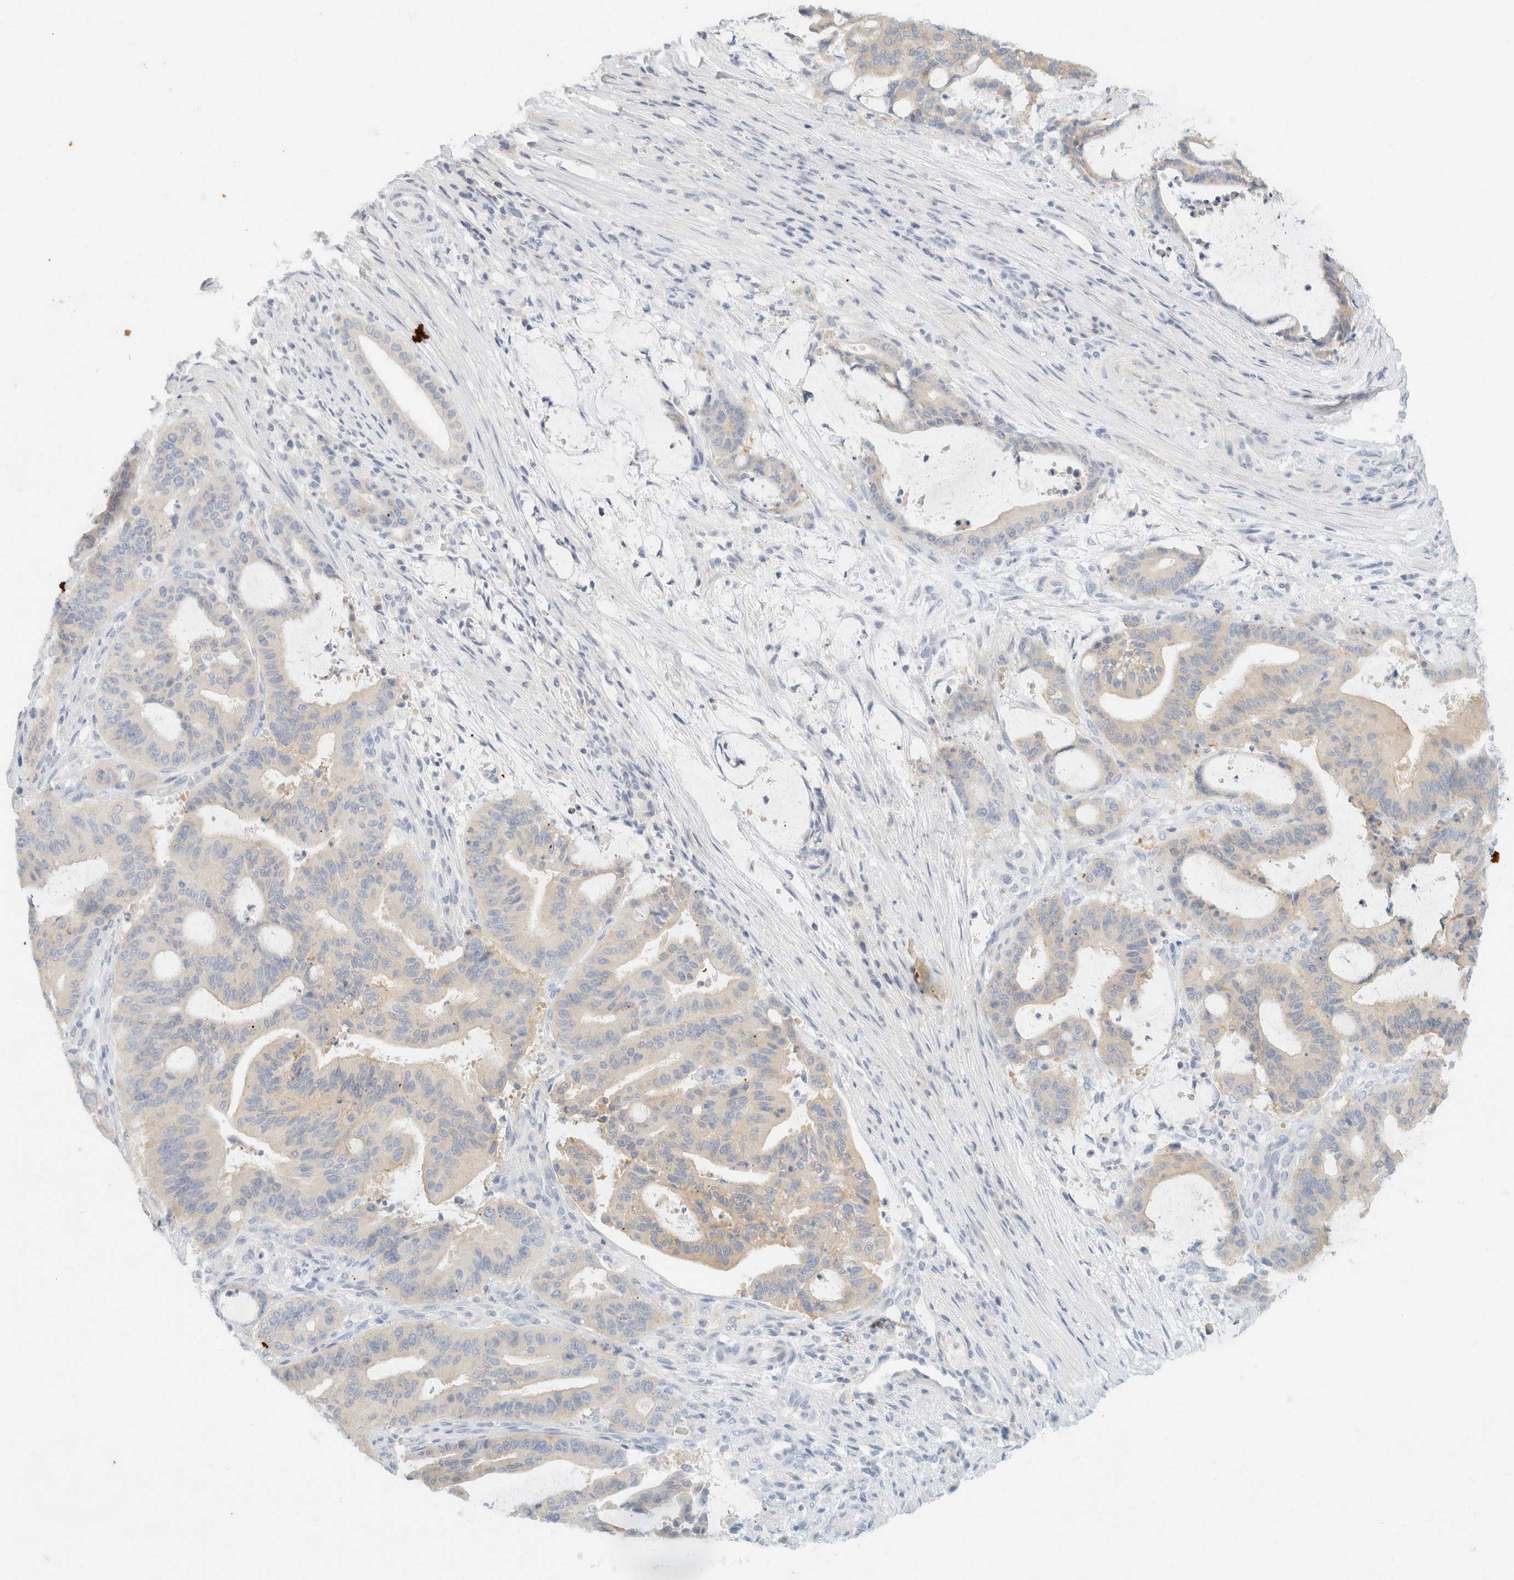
{"staining": {"intensity": "weak", "quantity": "<25%", "location": "cytoplasmic/membranous"}, "tissue": "liver cancer", "cell_type": "Tumor cells", "image_type": "cancer", "snomed": [{"axis": "morphology", "description": "Normal tissue, NOS"}, {"axis": "morphology", "description": "Cholangiocarcinoma"}, {"axis": "topography", "description": "Liver"}, {"axis": "topography", "description": "Peripheral nerve tissue"}], "caption": "Immunohistochemistry photomicrograph of human liver cancer stained for a protein (brown), which displays no staining in tumor cells.", "gene": "SH3GLB2", "patient": {"sex": "female", "age": 73}}